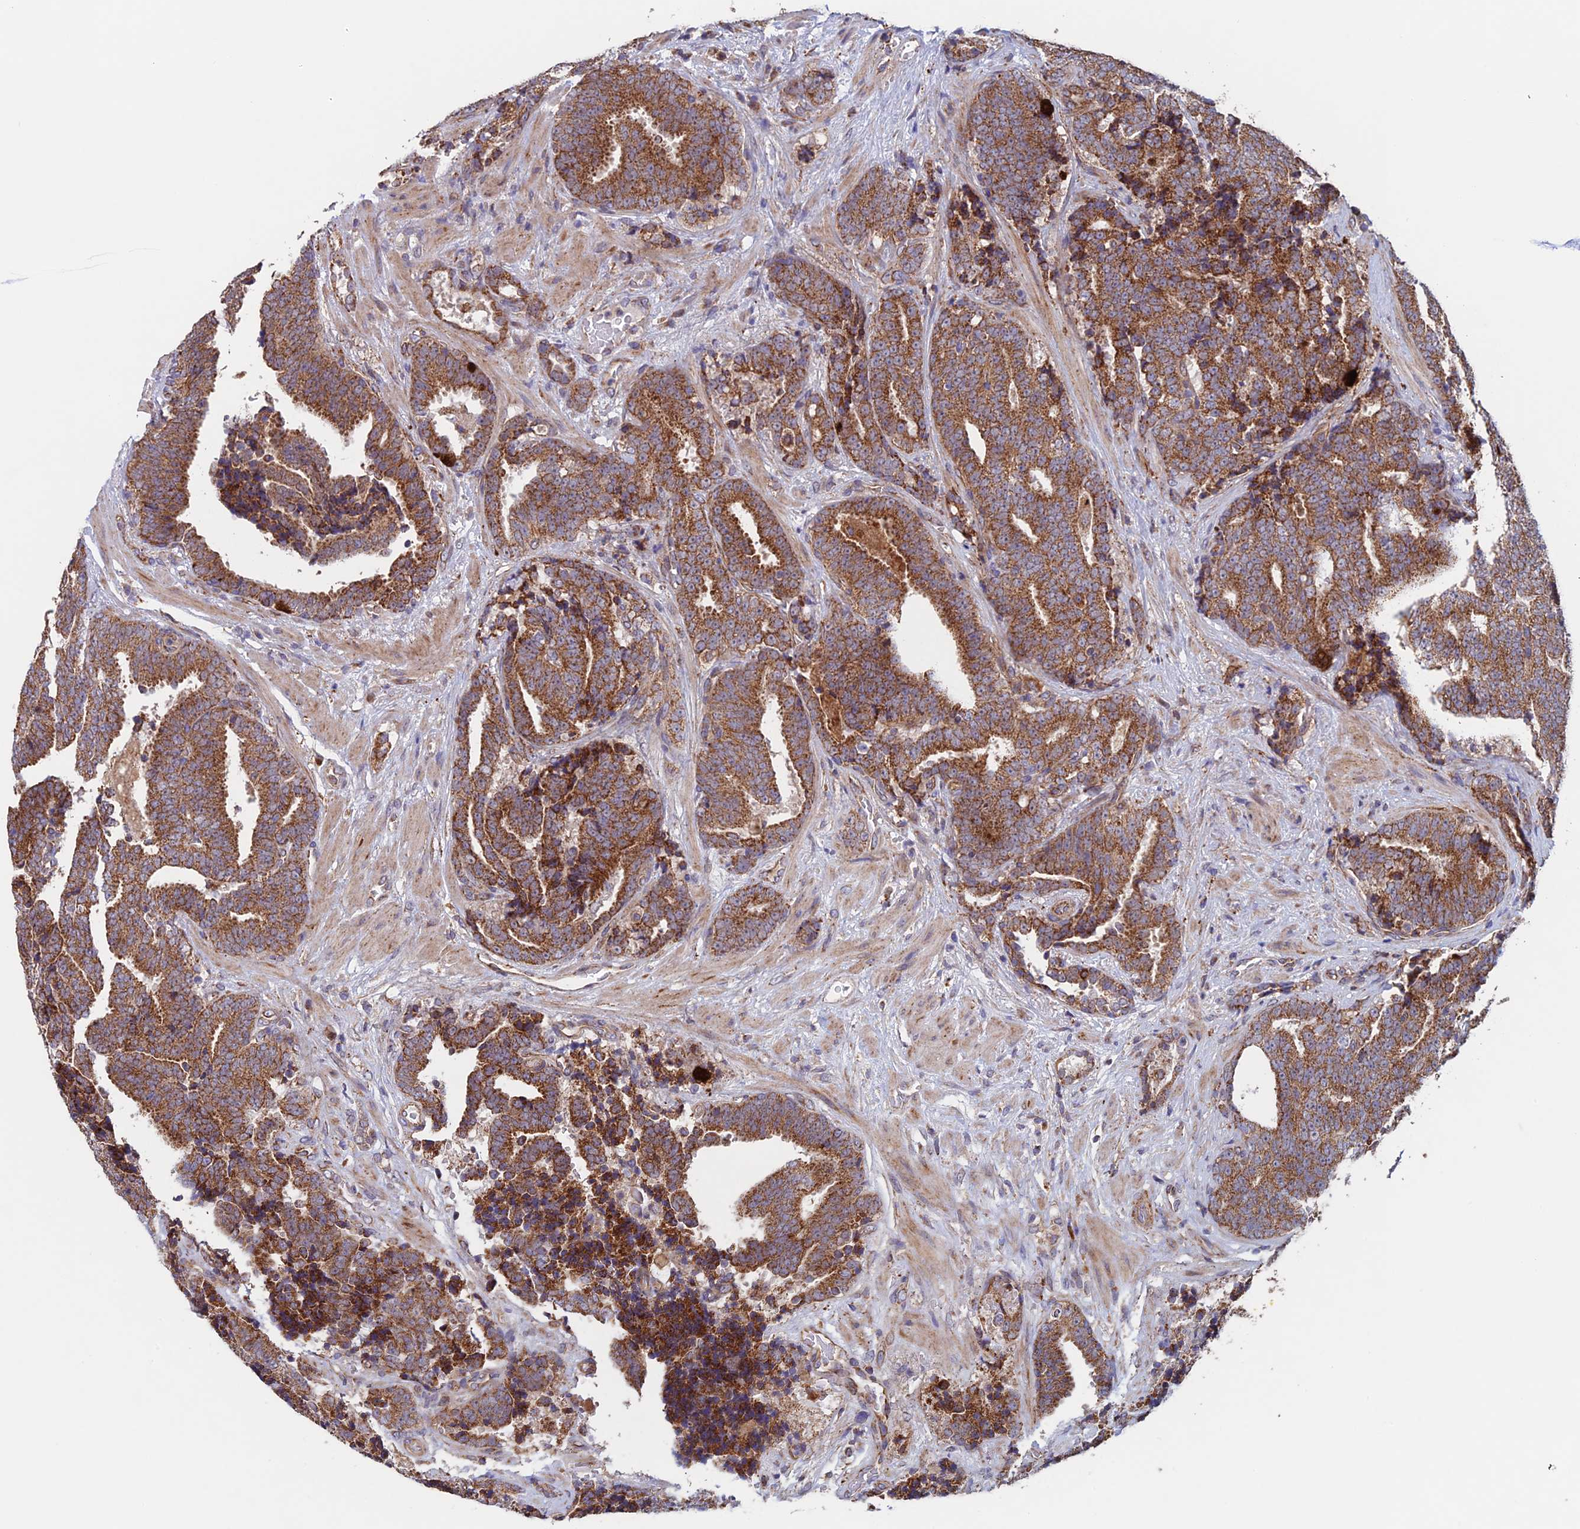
{"staining": {"intensity": "strong", "quantity": ">75%", "location": "cytoplasmic/membranous"}, "tissue": "prostate cancer", "cell_type": "Tumor cells", "image_type": "cancer", "snomed": [{"axis": "morphology", "description": "Adenocarcinoma, High grade"}, {"axis": "topography", "description": "Prostate and seminal vesicle, NOS"}], "caption": "This micrograph shows immunohistochemistry (IHC) staining of human adenocarcinoma (high-grade) (prostate), with high strong cytoplasmic/membranous positivity in approximately >75% of tumor cells.", "gene": "MRPL1", "patient": {"sex": "male", "age": 67}}